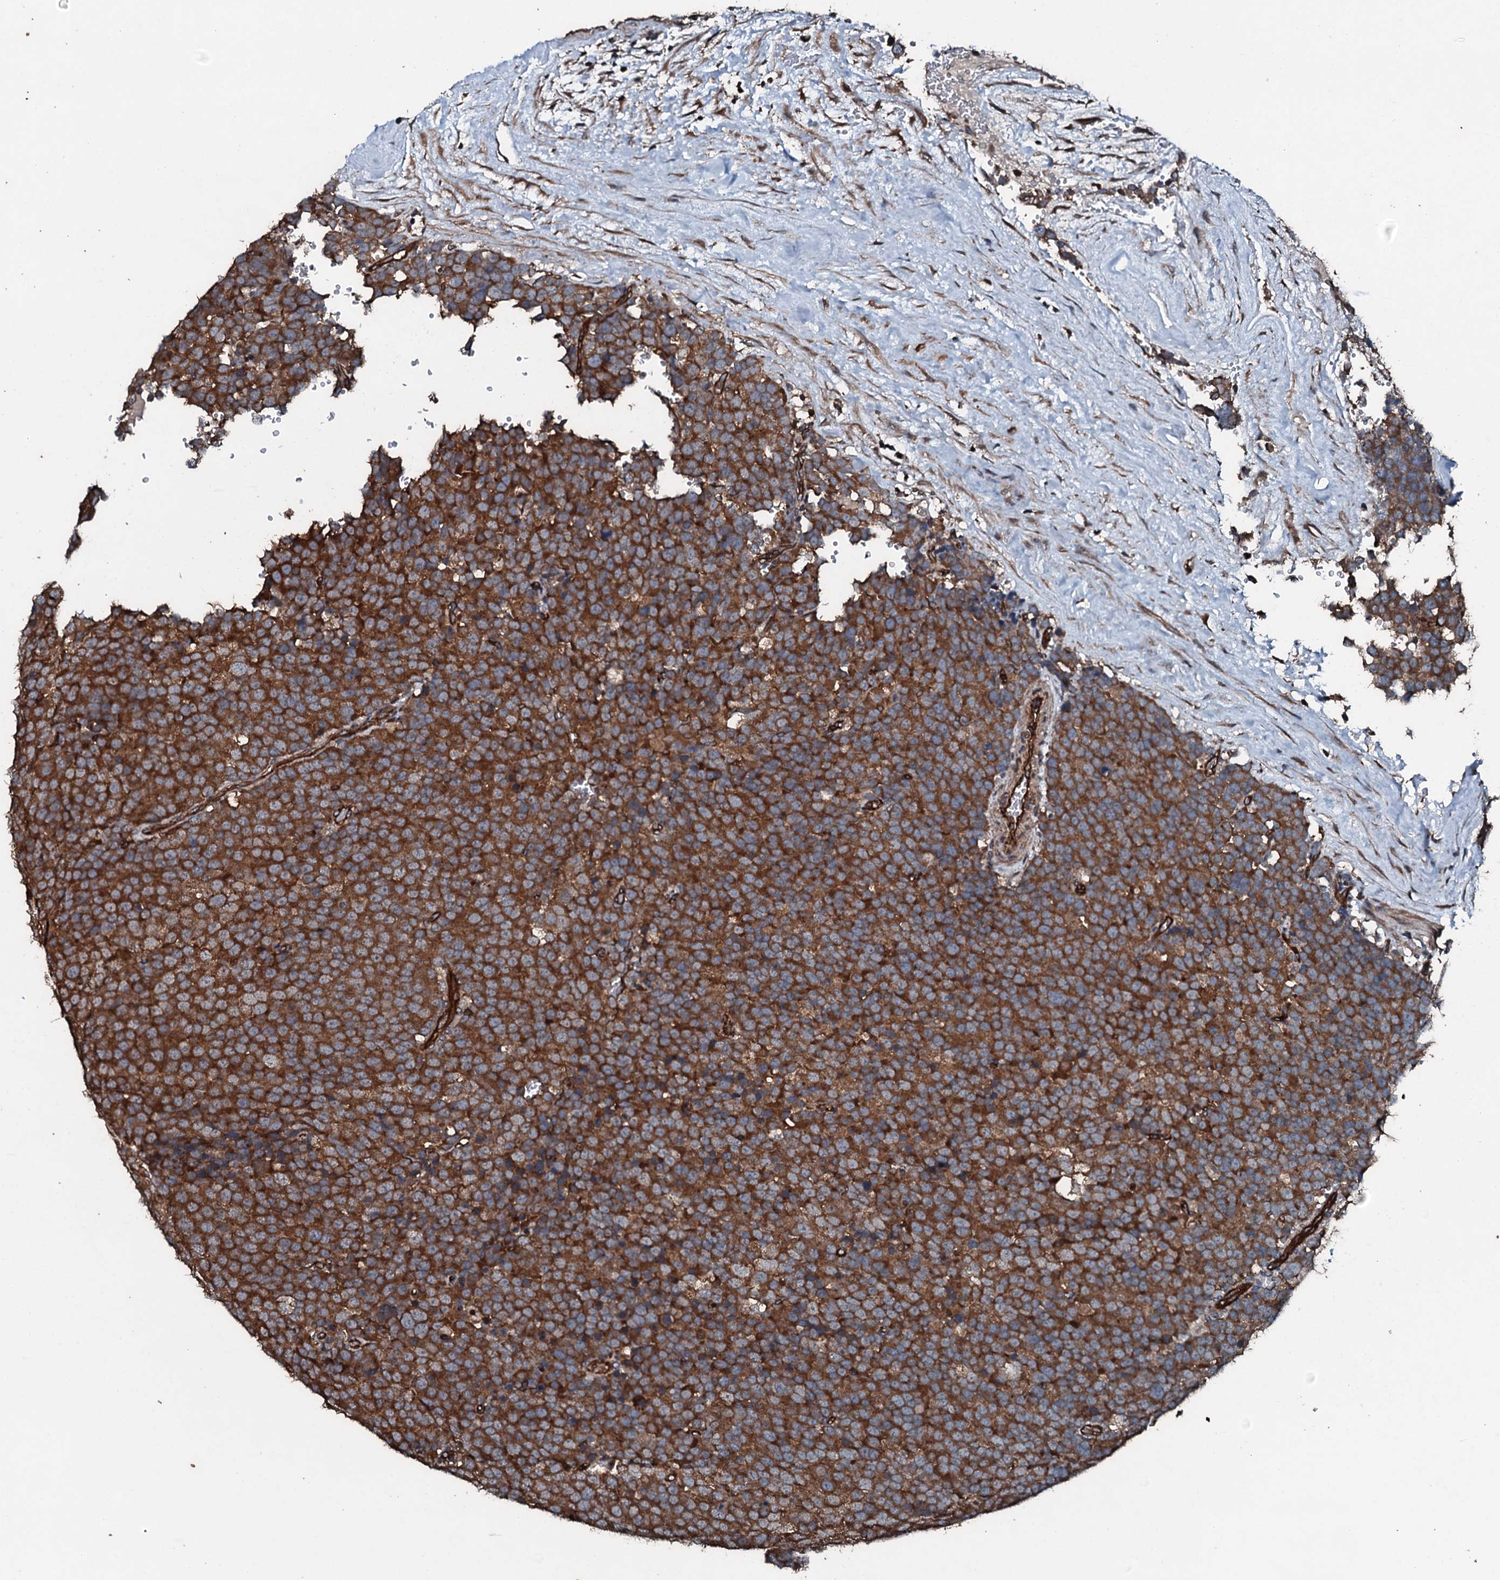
{"staining": {"intensity": "strong", "quantity": ">75%", "location": "cytoplasmic/membranous"}, "tissue": "testis cancer", "cell_type": "Tumor cells", "image_type": "cancer", "snomed": [{"axis": "morphology", "description": "Seminoma, NOS"}, {"axis": "topography", "description": "Testis"}], "caption": "Brown immunohistochemical staining in human testis cancer demonstrates strong cytoplasmic/membranous staining in about >75% of tumor cells.", "gene": "SLC25A38", "patient": {"sex": "male", "age": 71}}